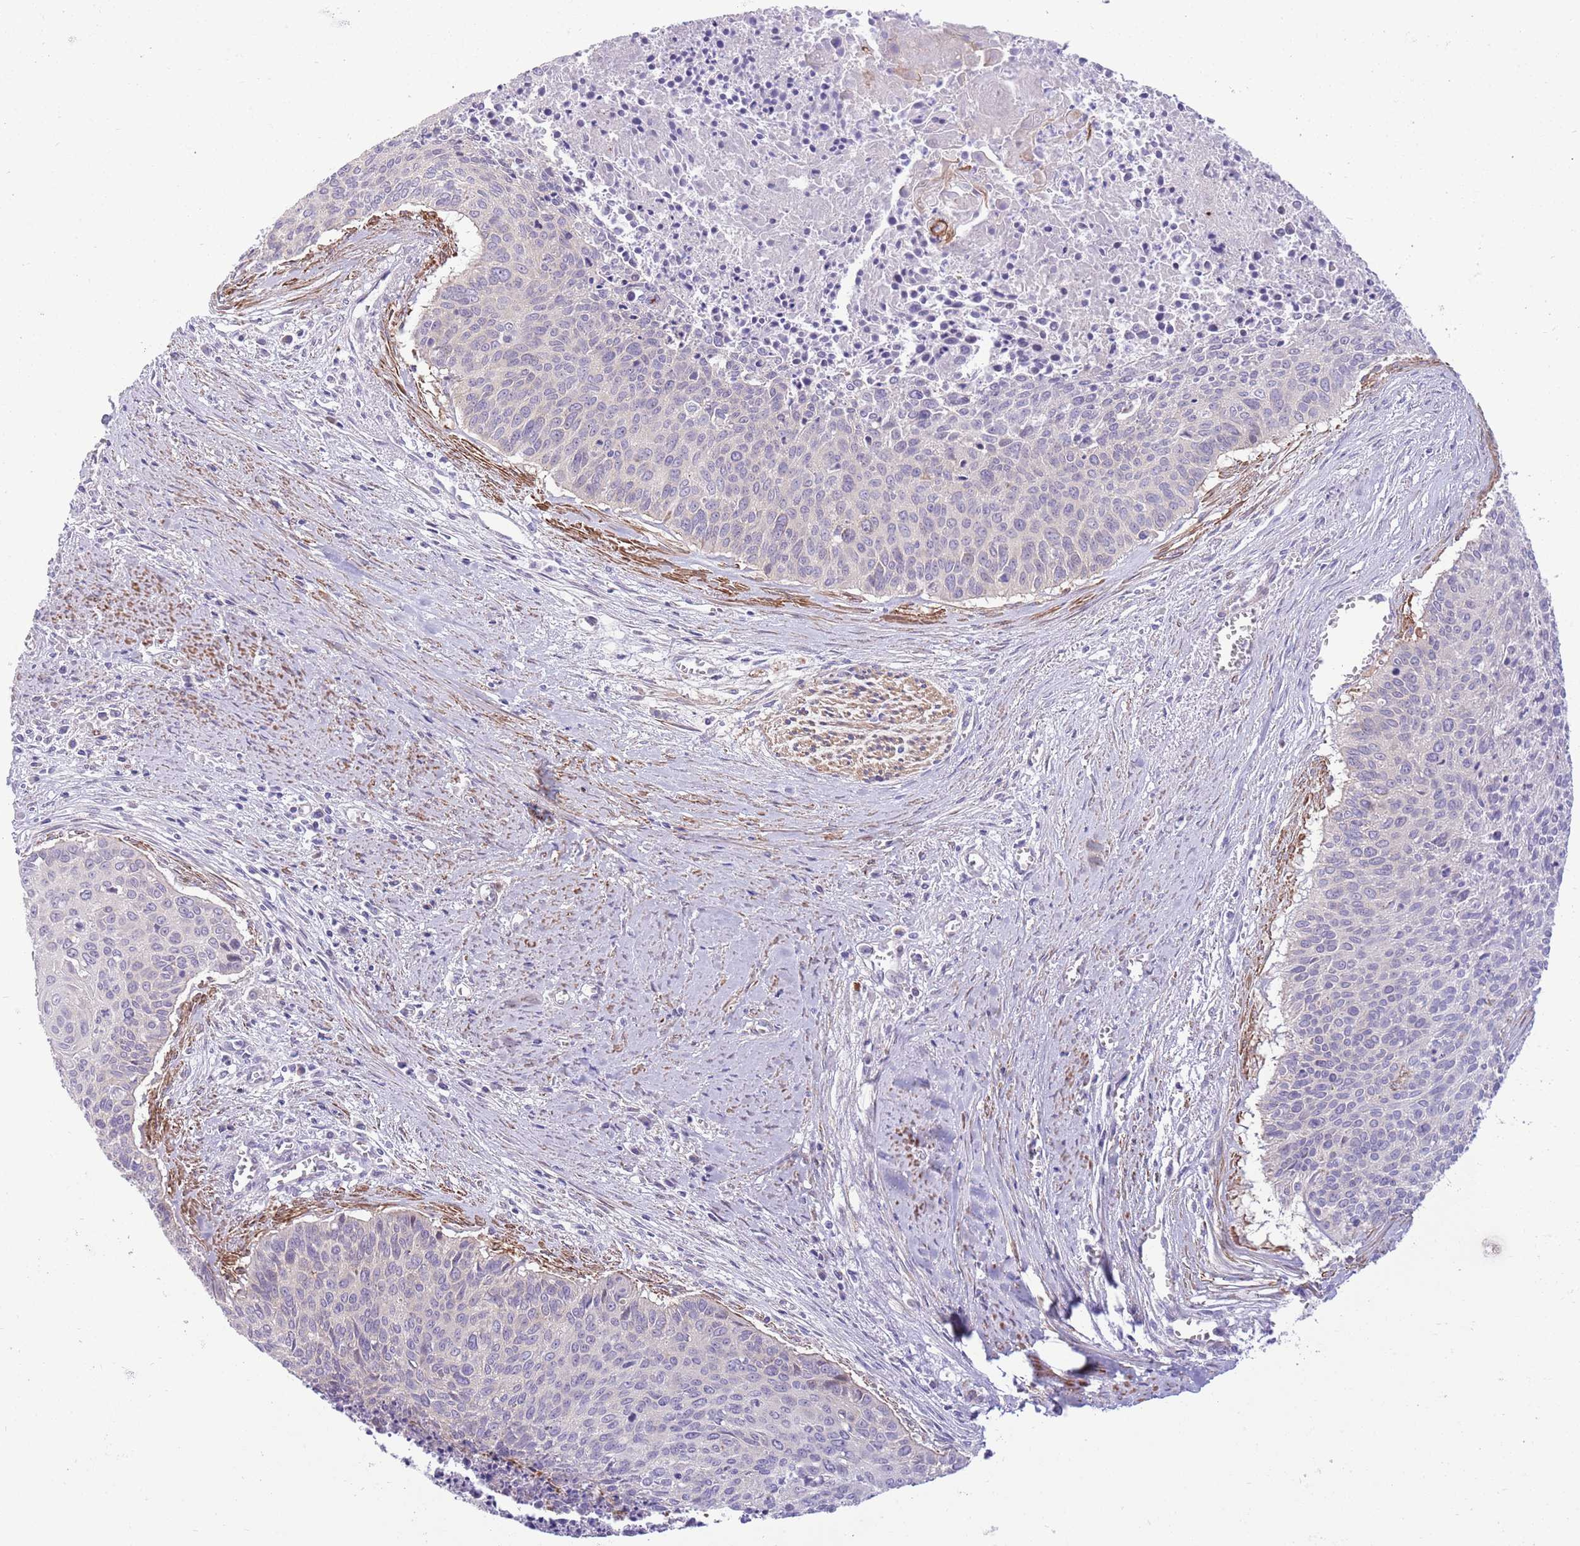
{"staining": {"intensity": "moderate", "quantity": "<25%", "location": "cytoplasmic/membranous"}, "tissue": "cervical cancer", "cell_type": "Tumor cells", "image_type": "cancer", "snomed": [{"axis": "morphology", "description": "Squamous cell carcinoma, NOS"}, {"axis": "topography", "description": "Cervix"}], "caption": "This photomicrograph displays IHC staining of cervical cancer, with low moderate cytoplasmic/membranous positivity in approximately <25% of tumor cells.", "gene": "ZC4H2", "patient": {"sex": "female", "age": 55}}